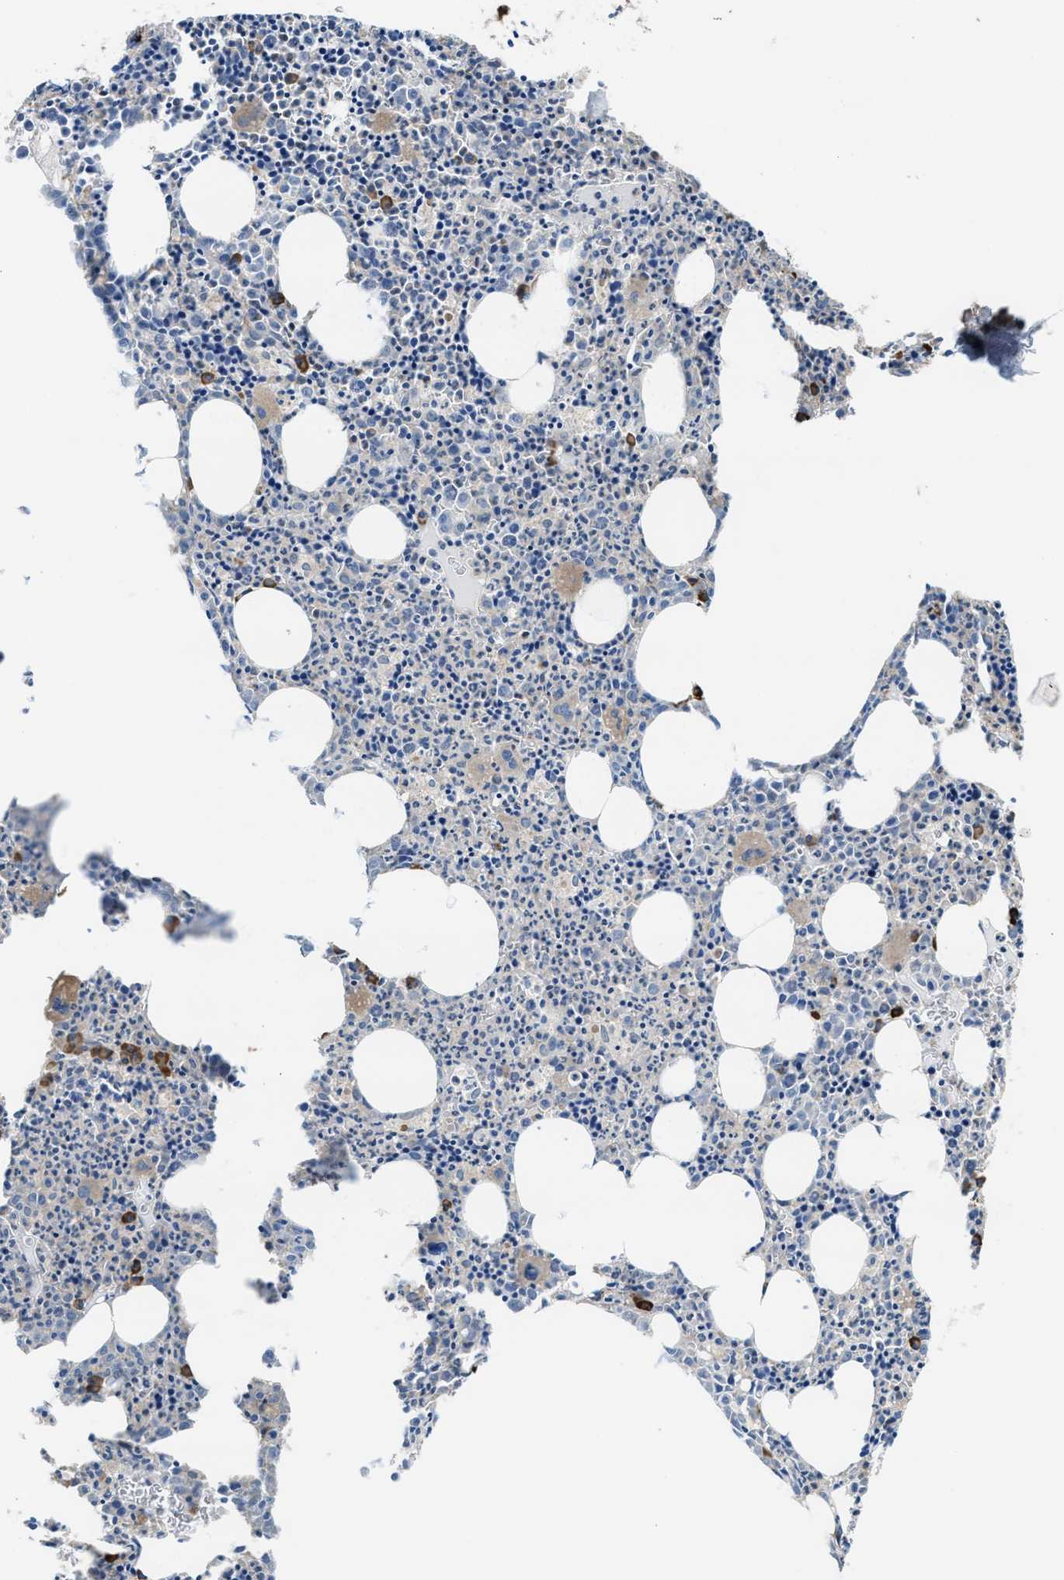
{"staining": {"intensity": "strong", "quantity": "25%-75%", "location": "cytoplasmic/membranous"}, "tissue": "bone marrow", "cell_type": "Hematopoietic cells", "image_type": "normal", "snomed": [{"axis": "morphology", "description": "Normal tissue, NOS"}, {"axis": "morphology", "description": "Inflammation, NOS"}, {"axis": "topography", "description": "Bone marrow"}], "caption": "This histopathology image shows normal bone marrow stained with immunohistochemistry (IHC) to label a protein in brown. The cytoplasmic/membranous of hematopoietic cells show strong positivity for the protein. Nuclei are counter-stained blue.", "gene": "PLAA", "patient": {"sex": "male", "age": 31}}